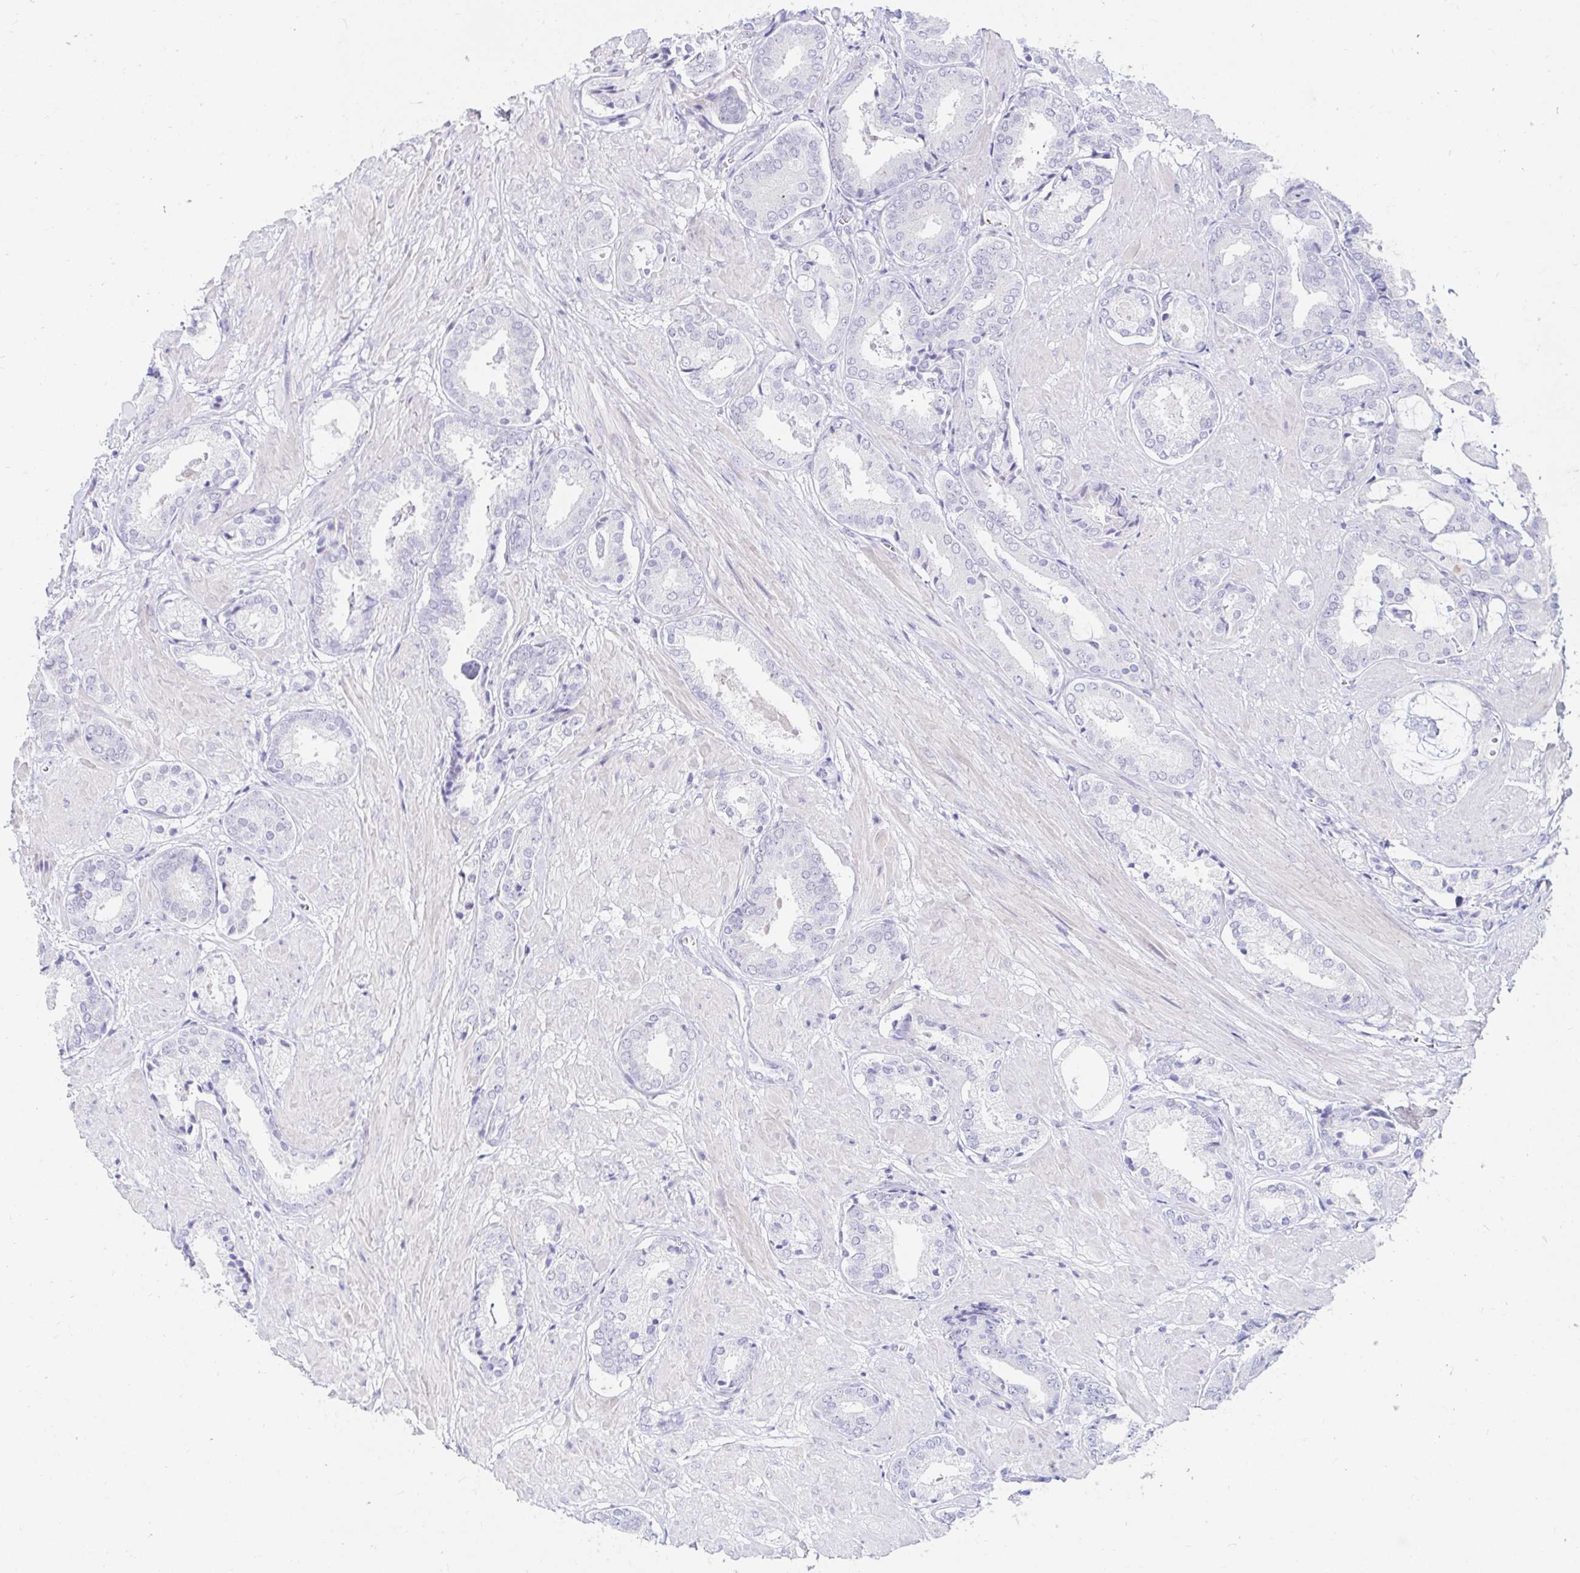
{"staining": {"intensity": "negative", "quantity": "none", "location": "none"}, "tissue": "prostate cancer", "cell_type": "Tumor cells", "image_type": "cancer", "snomed": [{"axis": "morphology", "description": "Adenocarcinoma, High grade"}, {"axis": "topography", "description": "Prostate"}], "caption": "Micrograph shows no significant protein staining in tumor cells of high-grade adenocarcinoma (prostate).", "gene": "OR10K1", "patient": {"sex": "male", "age": 56}}